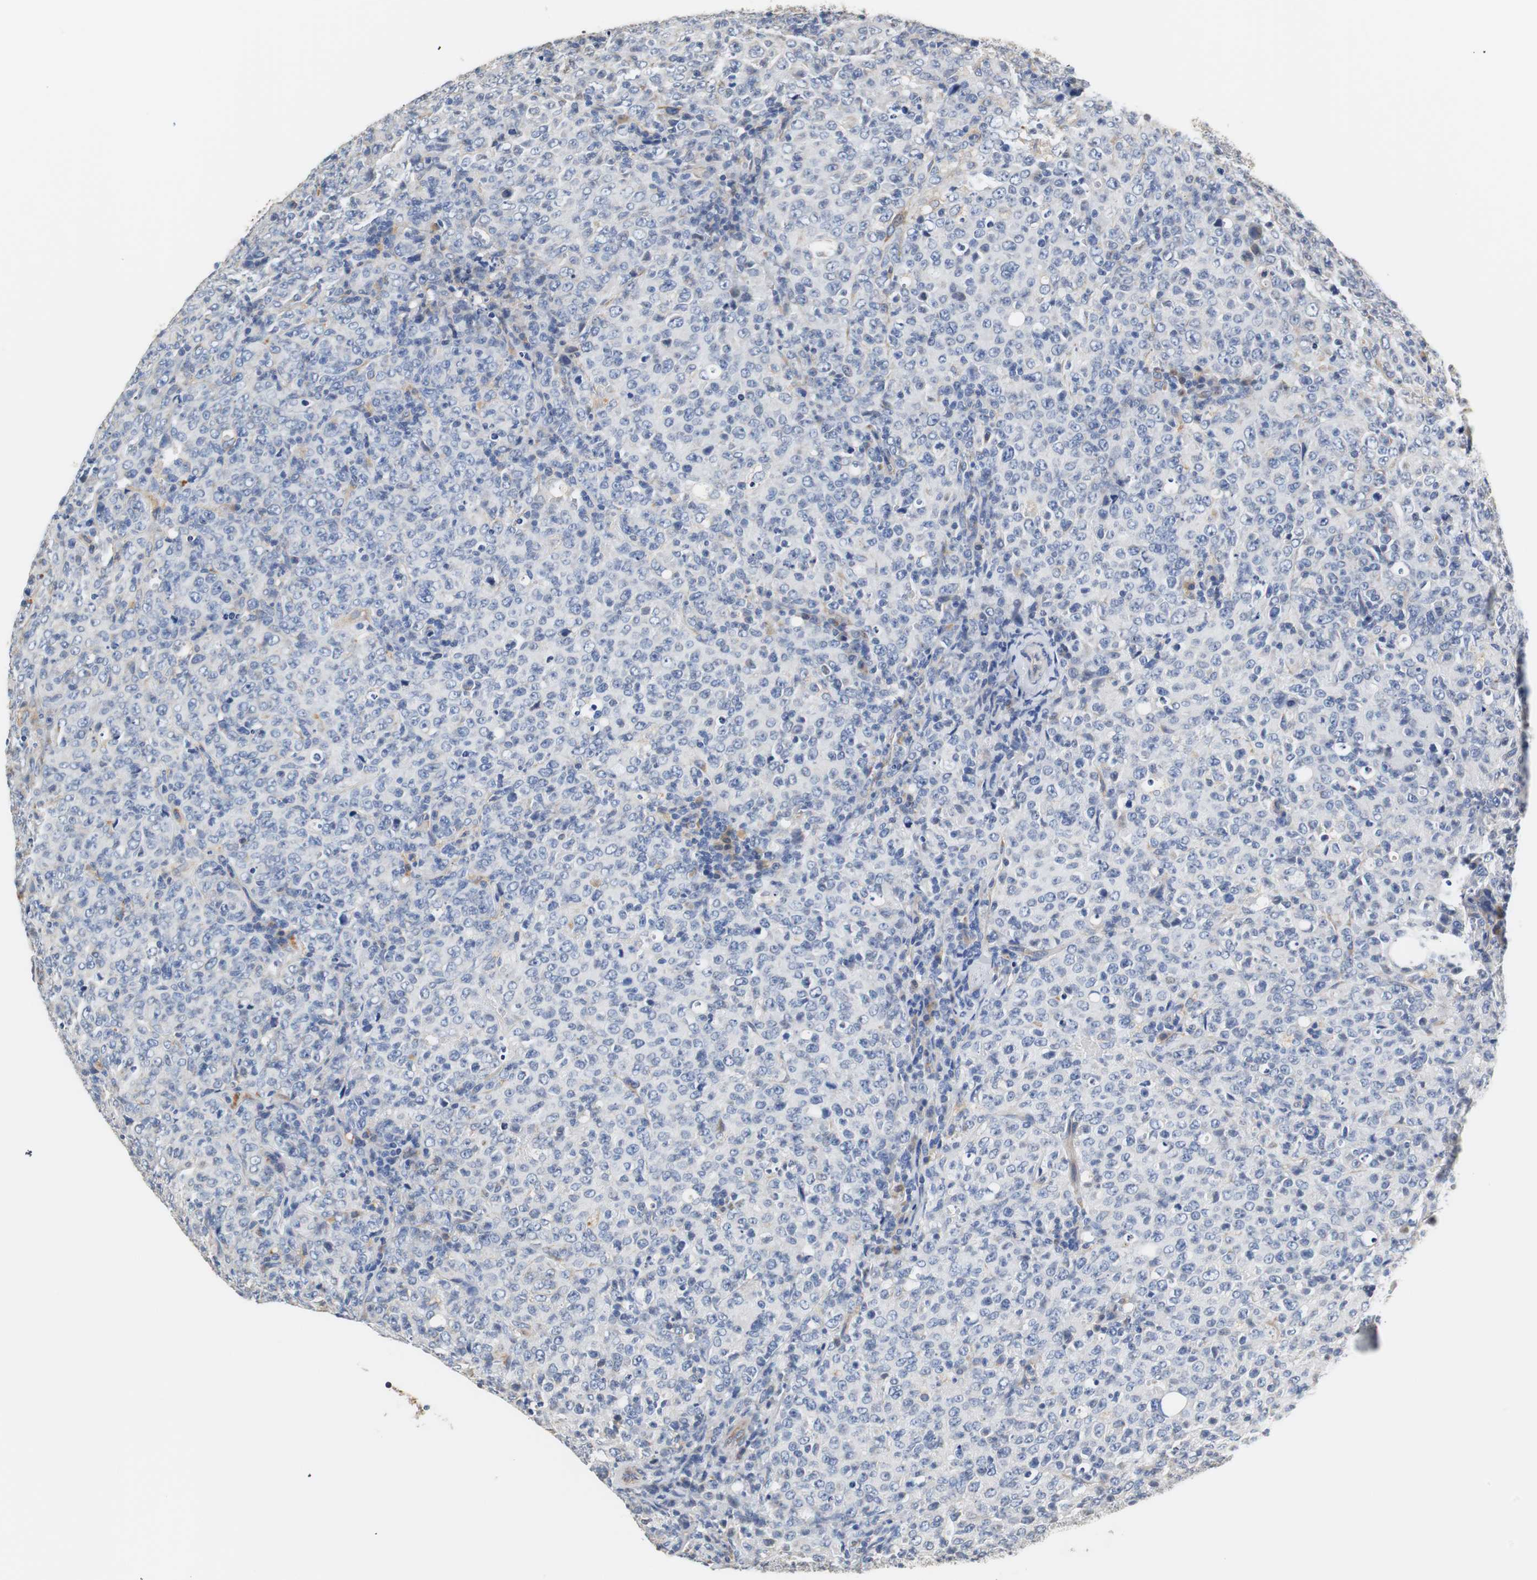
{"staining": {"intensity": "negative", "quantity": "none", "location": "none"}, "tissue": "lymphoma", "cell_type": "Tumor cells", "image_type": "cancer", "snomed": [{"axis": "morphology", "description": "Malignant lymphoma, non-Hodgkin's type, High grade"}, {"axis": "topography", "description": "Tonsil"}], "caption": "The immunohistochemistry (IHC) photomicrograph has no significant staining in tumor cells of malignant lymphoma, non-Hodgkin's type (high-grade) tissue.", "gene": "PCK1", "patient": {"sex": "female", "age": 36}}